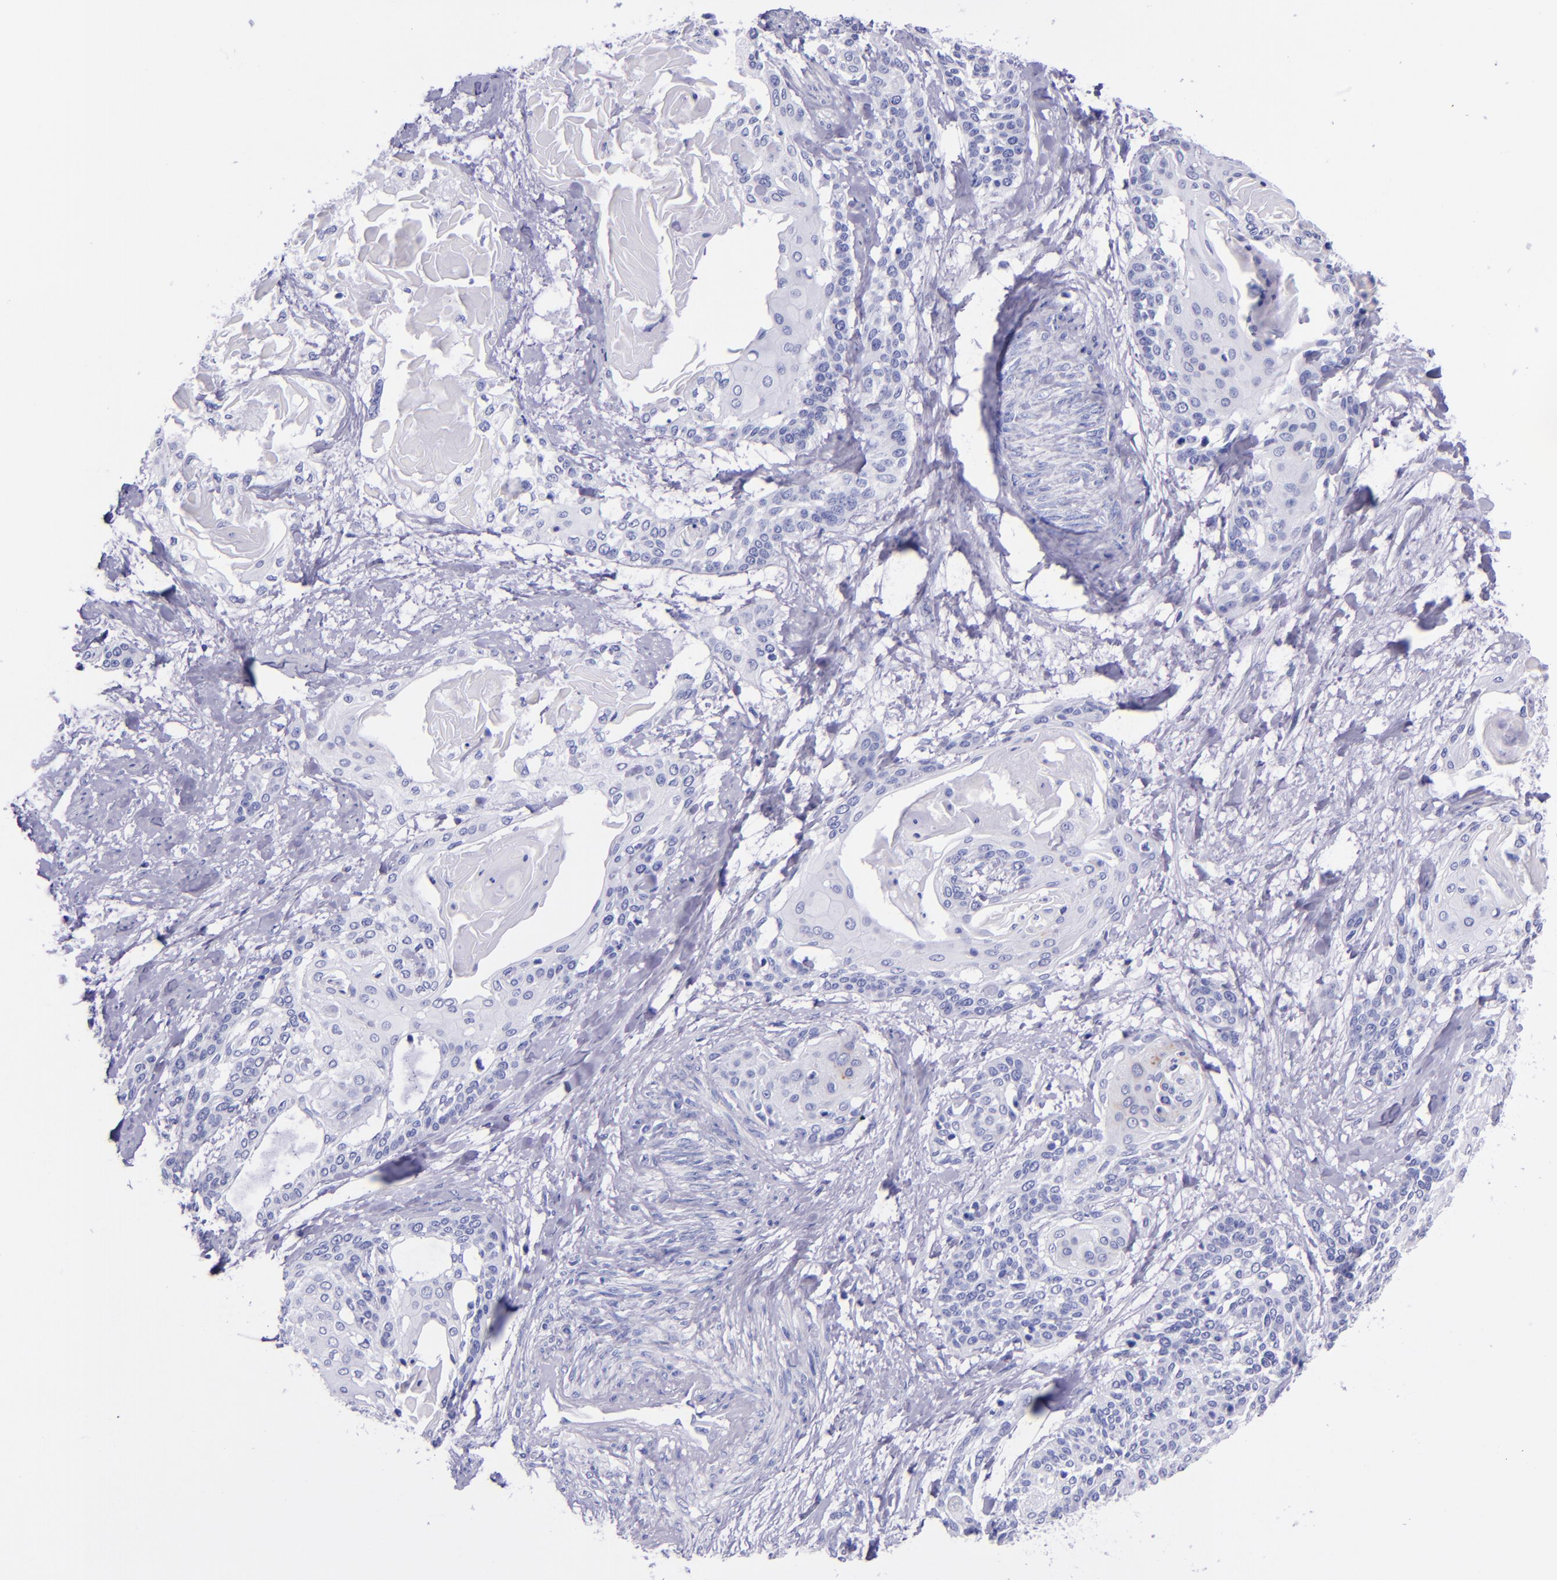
{"staining": {"intensity": "negative", "quantity": "none", "location": "none"}, "tissue": "cervical cancer", "cell_type": "Tumor cells", "image_type": "cancer", "snomed": [{"axis": "morphology", "description": "Squamous cell carcinoma, NOS"}, {"axis": "topography", "description": "Cervix"}], "caption": "Protein analysis of squamous cell carcinoma (cervical) demonstrates no significant expression in tumor cells. The staining is performed using DAB brown chromogen with nuclei counter-stained in using hematoxylin.", "gene": "MBP", "patient": {"sex": "female", "age": 57}}